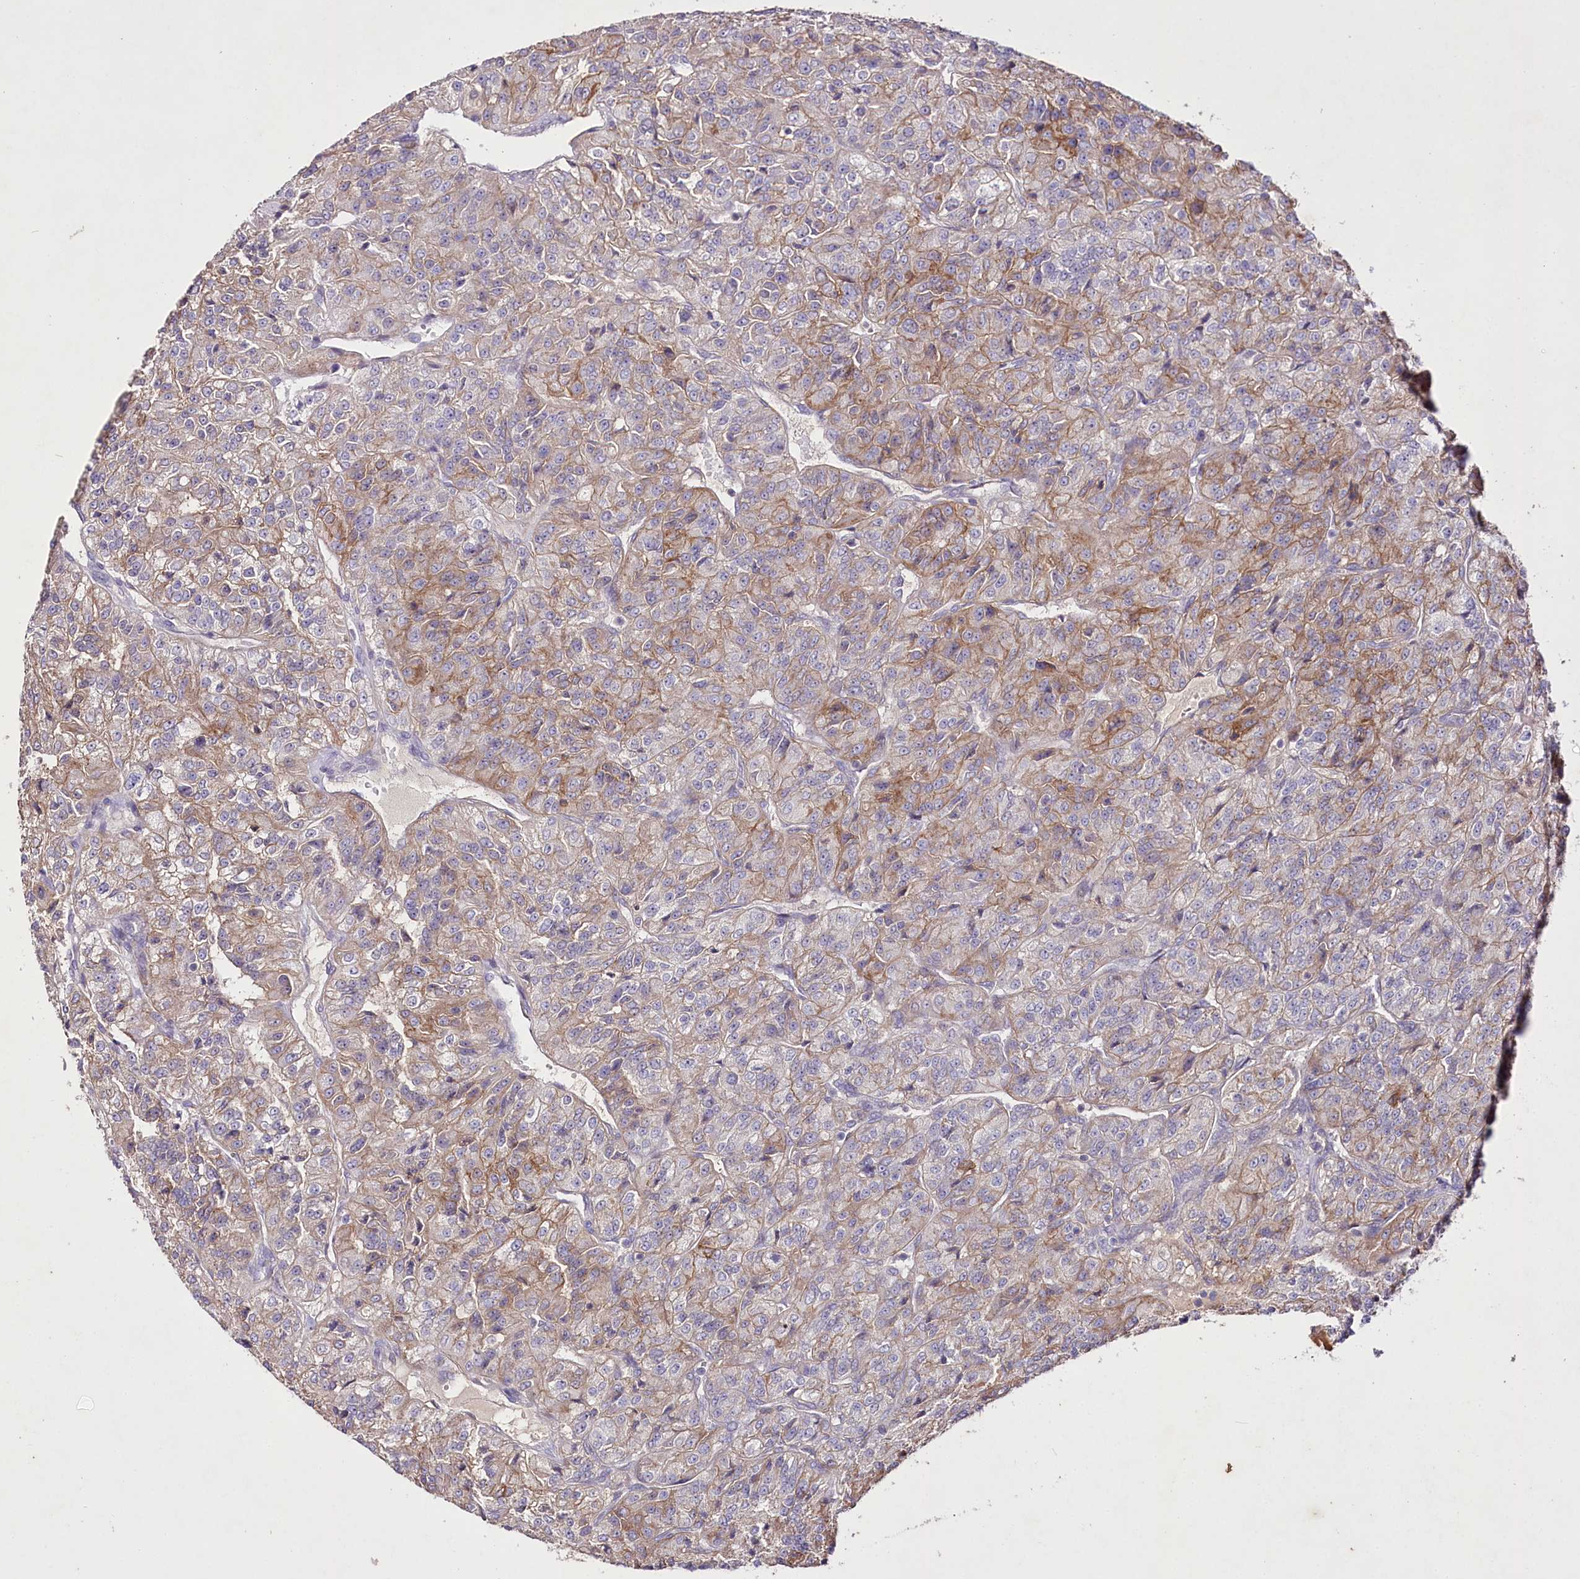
{"staining": {"intensity": "moderate", "quantity": "<25%", "location": "cytoplasmic/membranous"}, "tissue": "renal cancer", "cell_type": "Tumor cells", "image_type": "cancer", "snomed": [{"axis": "morphology", "description": "Adenocarcinoma, NOS"}, {"axis": "topography", "description": "Kidney"}], "caption": "This micrograph displays adenocarcinoma (renal) stained with immunohistochemistry (IHC) to label a protein in brown. The cytoplasmic/membranous of tumor cells show moderate positivity for the protein. Nuclei are counter-stained blue.", "gene": "ENPP1", "patient": {"sex": "female", "age": 63}}